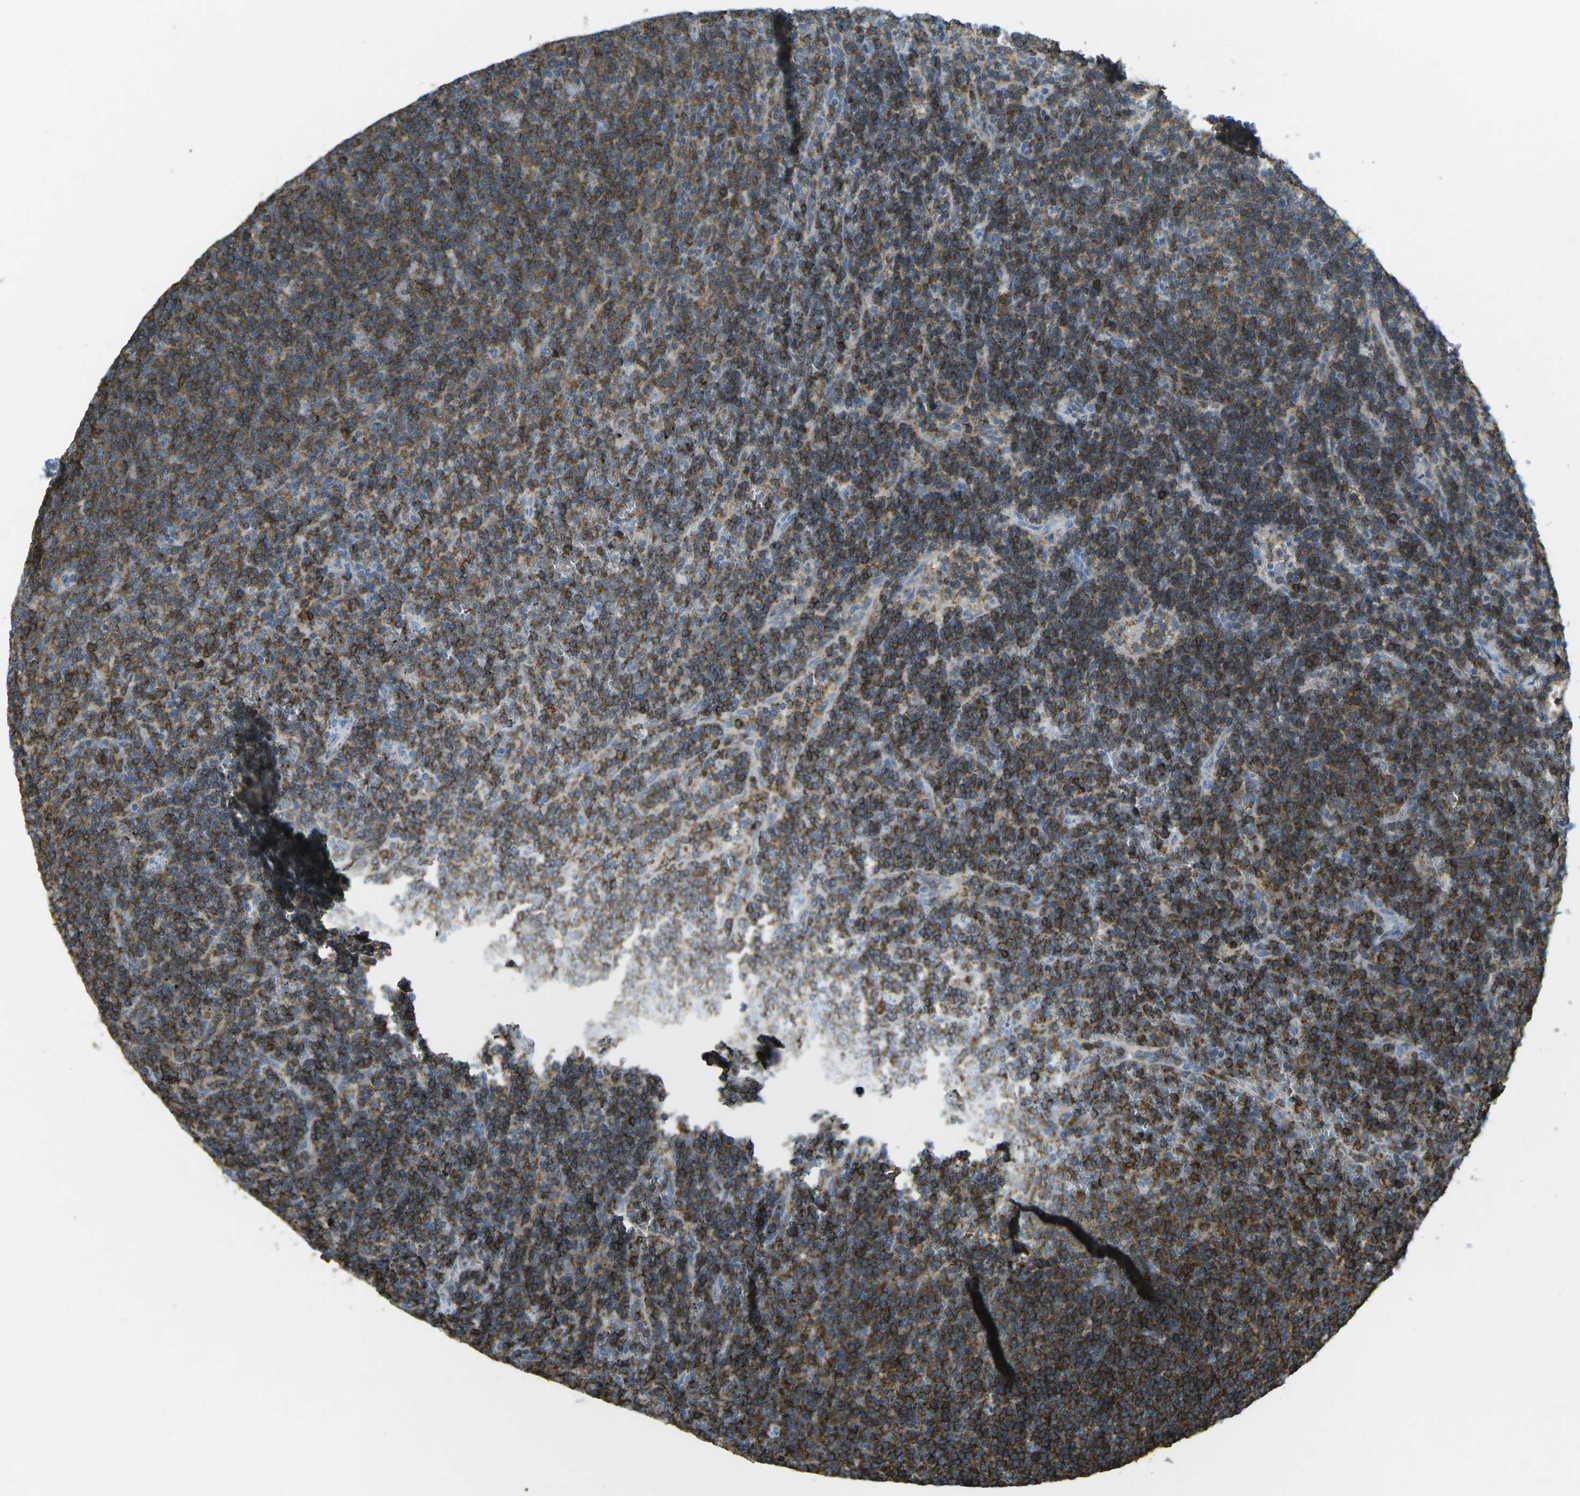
{"staining": {"intensity": "moderate", "quantity": ">75%", "location": "cytoplasmic/membranous"}, "tissue": "lymphoma", "cell_type": "Tumor cells", "image_type": "cancer", "snomed": [{"axis": "morphology", "description": "Malignant lymphoma, non-Hodgkin's type, Low grade"}, {"axis": "topography", "description": "Spleen"}], "caption": "Immunohistochemical staining of lymphoma reveals moderate cytoplasmic/membranous protein expression in about >75% of tumor cells. The staining was performed using DAB, with brown indicating positive protein expression. Nuclei are stained blue with hematoxylin.", "gene": "CD19", "patient": {"sex": "female", "age": 50}}